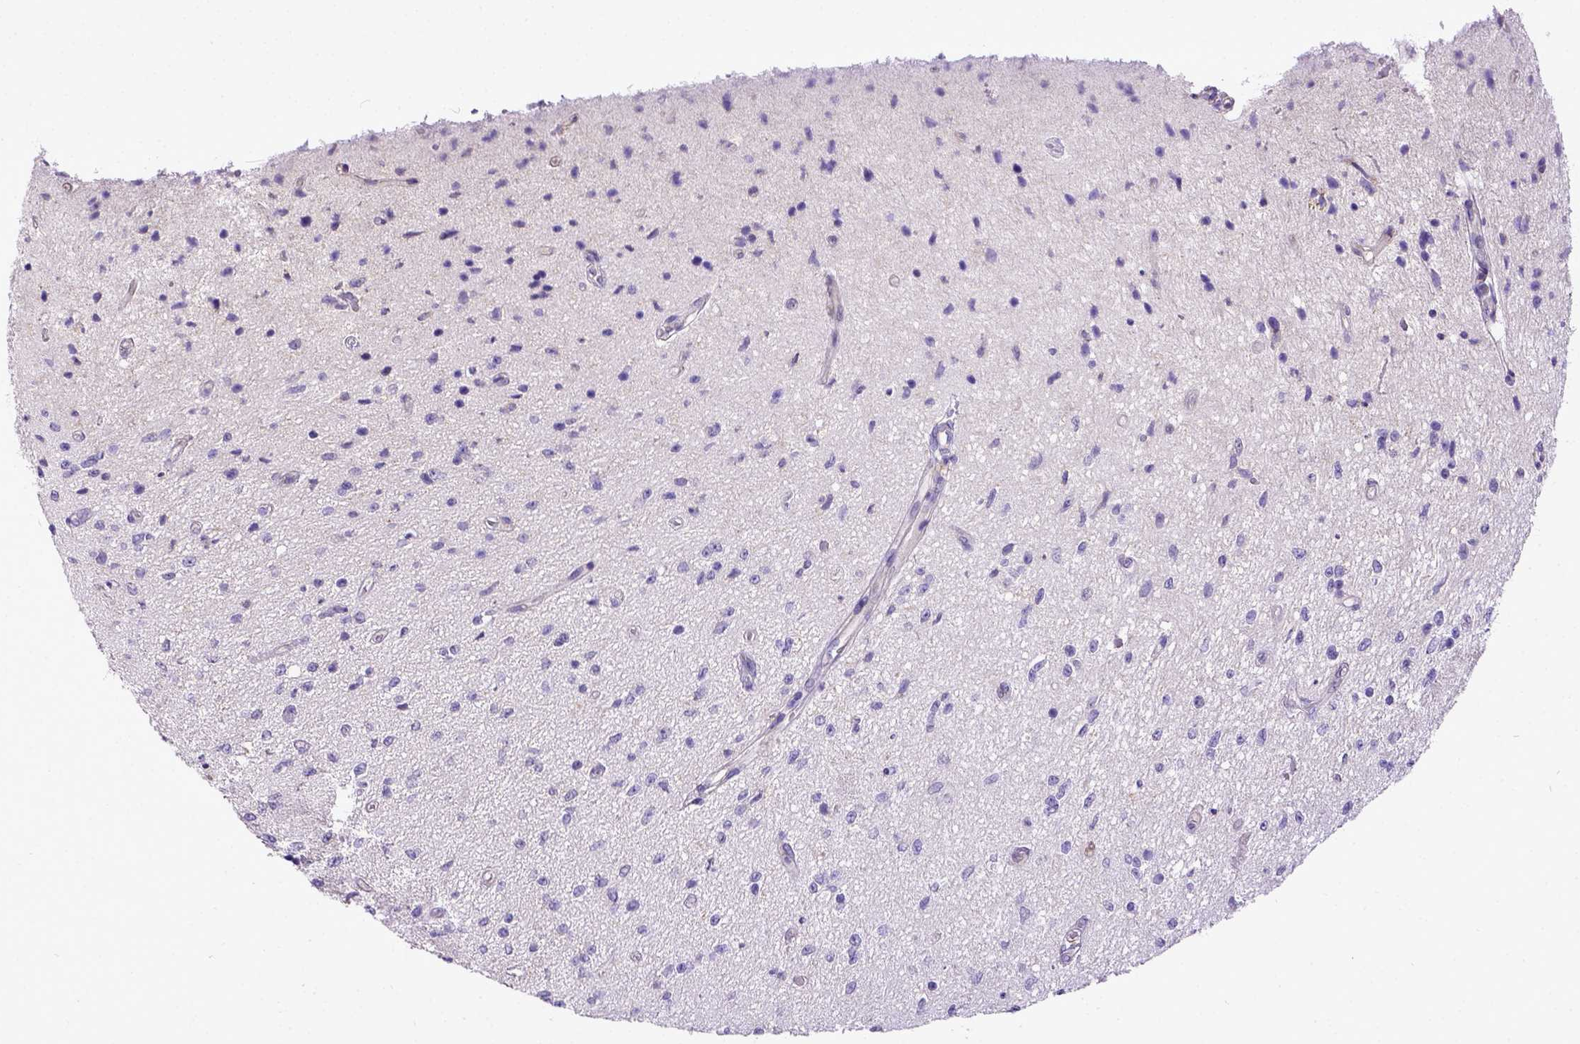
{"staining": {"intensity": "negative", "quantity": "none", "location": "none"}, "tissue": "glioma", "cell_type": "Tumor cells", "image_type": "cancer", "snomed": [{"axis": "morphology", "description": "Glioma, malignant, Low grade"}, {"axis": "topography", "description": "Cerebellum"}], "caption": "Tumor cells are negative for protein expression in human low-grade glioma (malignant).", "gene": "CD40", "patient": {"sex": "female", "age": 14}}